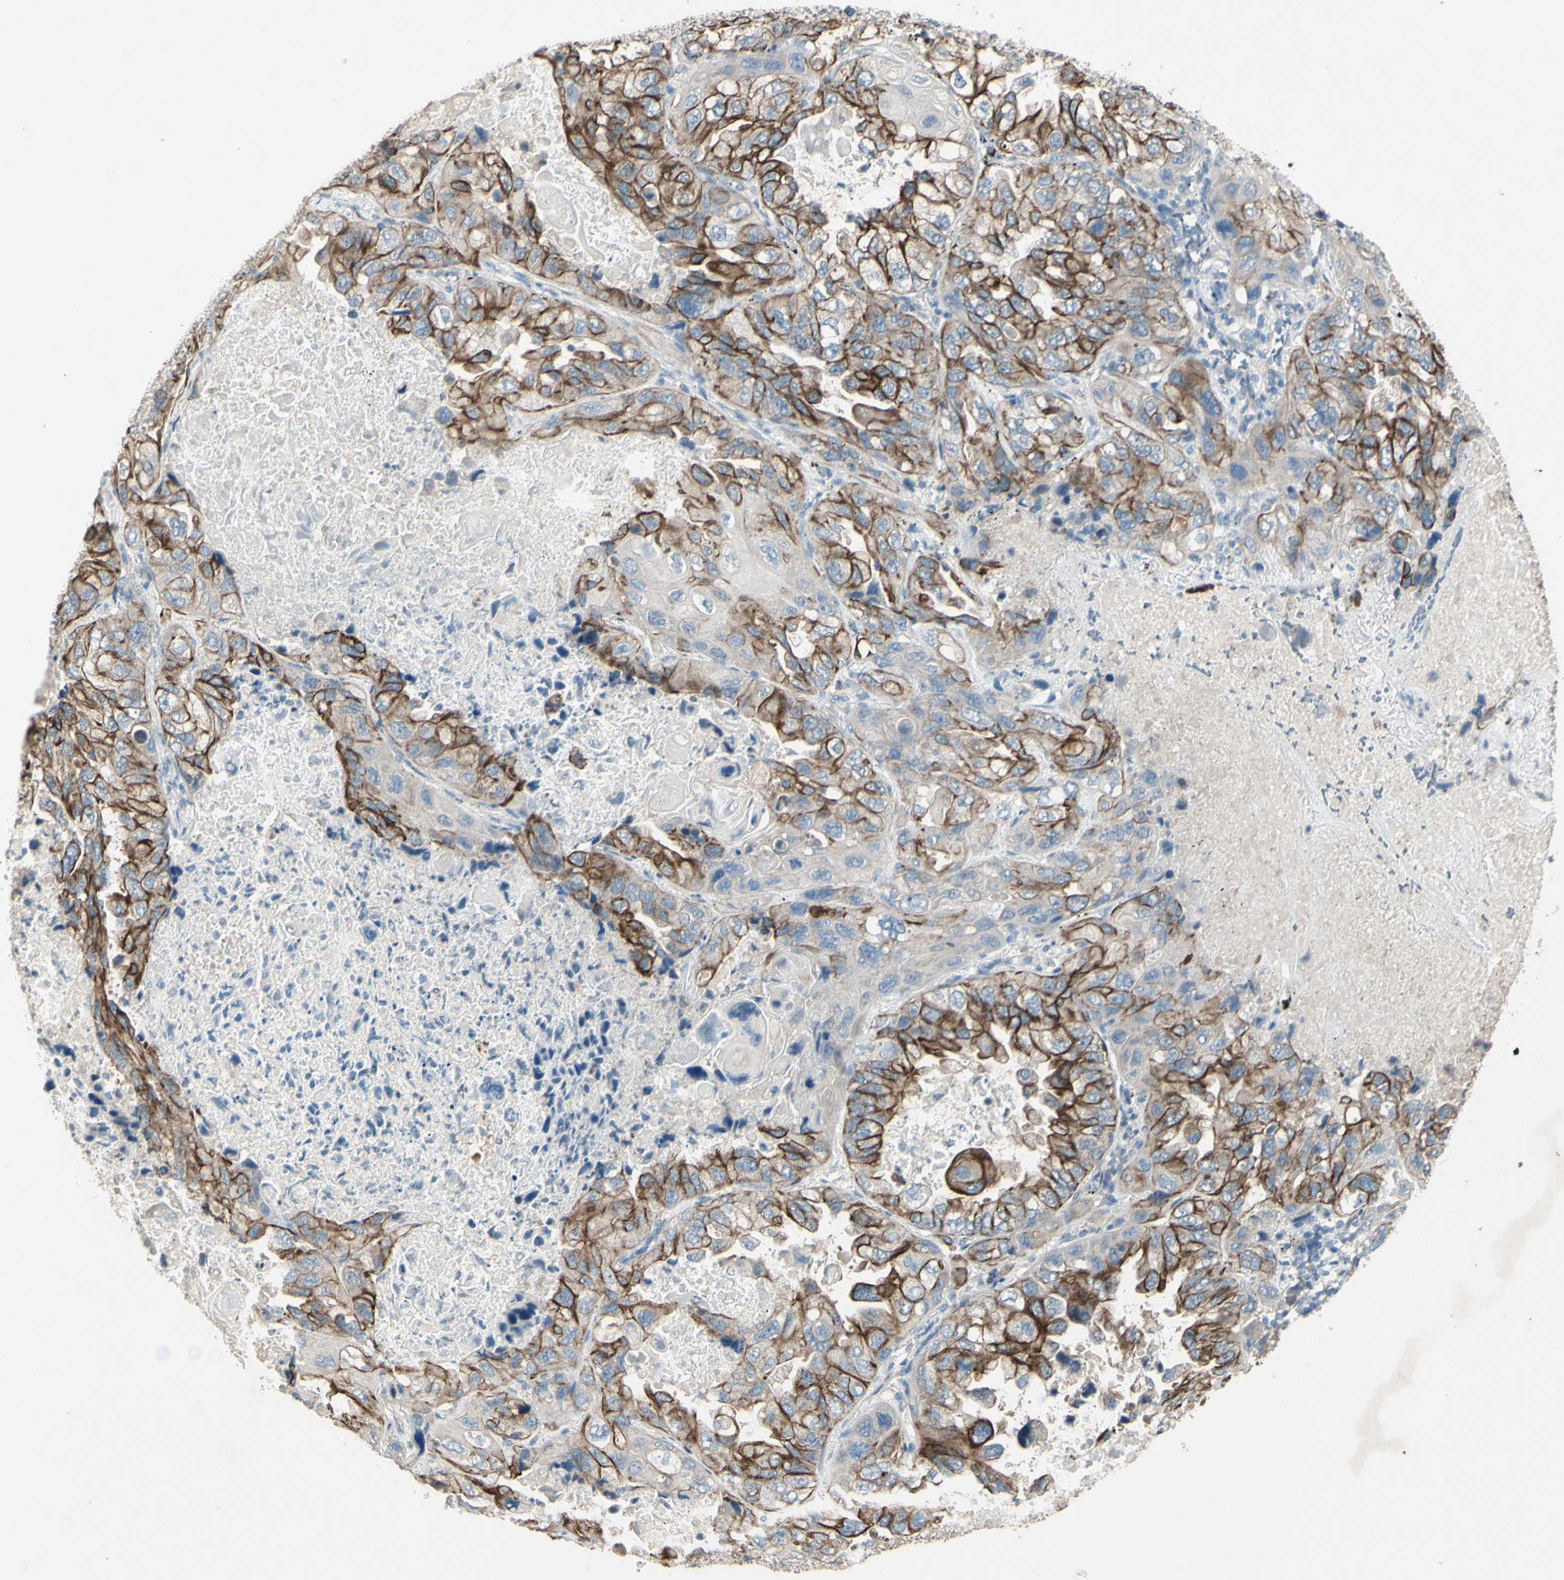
{"staining": {"intensity": "strong", "quantity": ">75%", "location": "cytoplasmic/membranous"}, "tissue": "lung cancer", "cell_type": "Tumor cells", "image_type": "cancer", "snomed": [{"axis": "morphology", "description": "Squamous cell carcinoma, NOS"}, {"axis": "topography", "description": "Lung"}], "caption": "High-power microscopy captured an IHC histopathology image of lung cancer, revealing strong cytoplasmic/membranous expression in about >75% of tumor cells.", "gene": "TIMM21", "patient": {"sex": "female", "age": 73}}